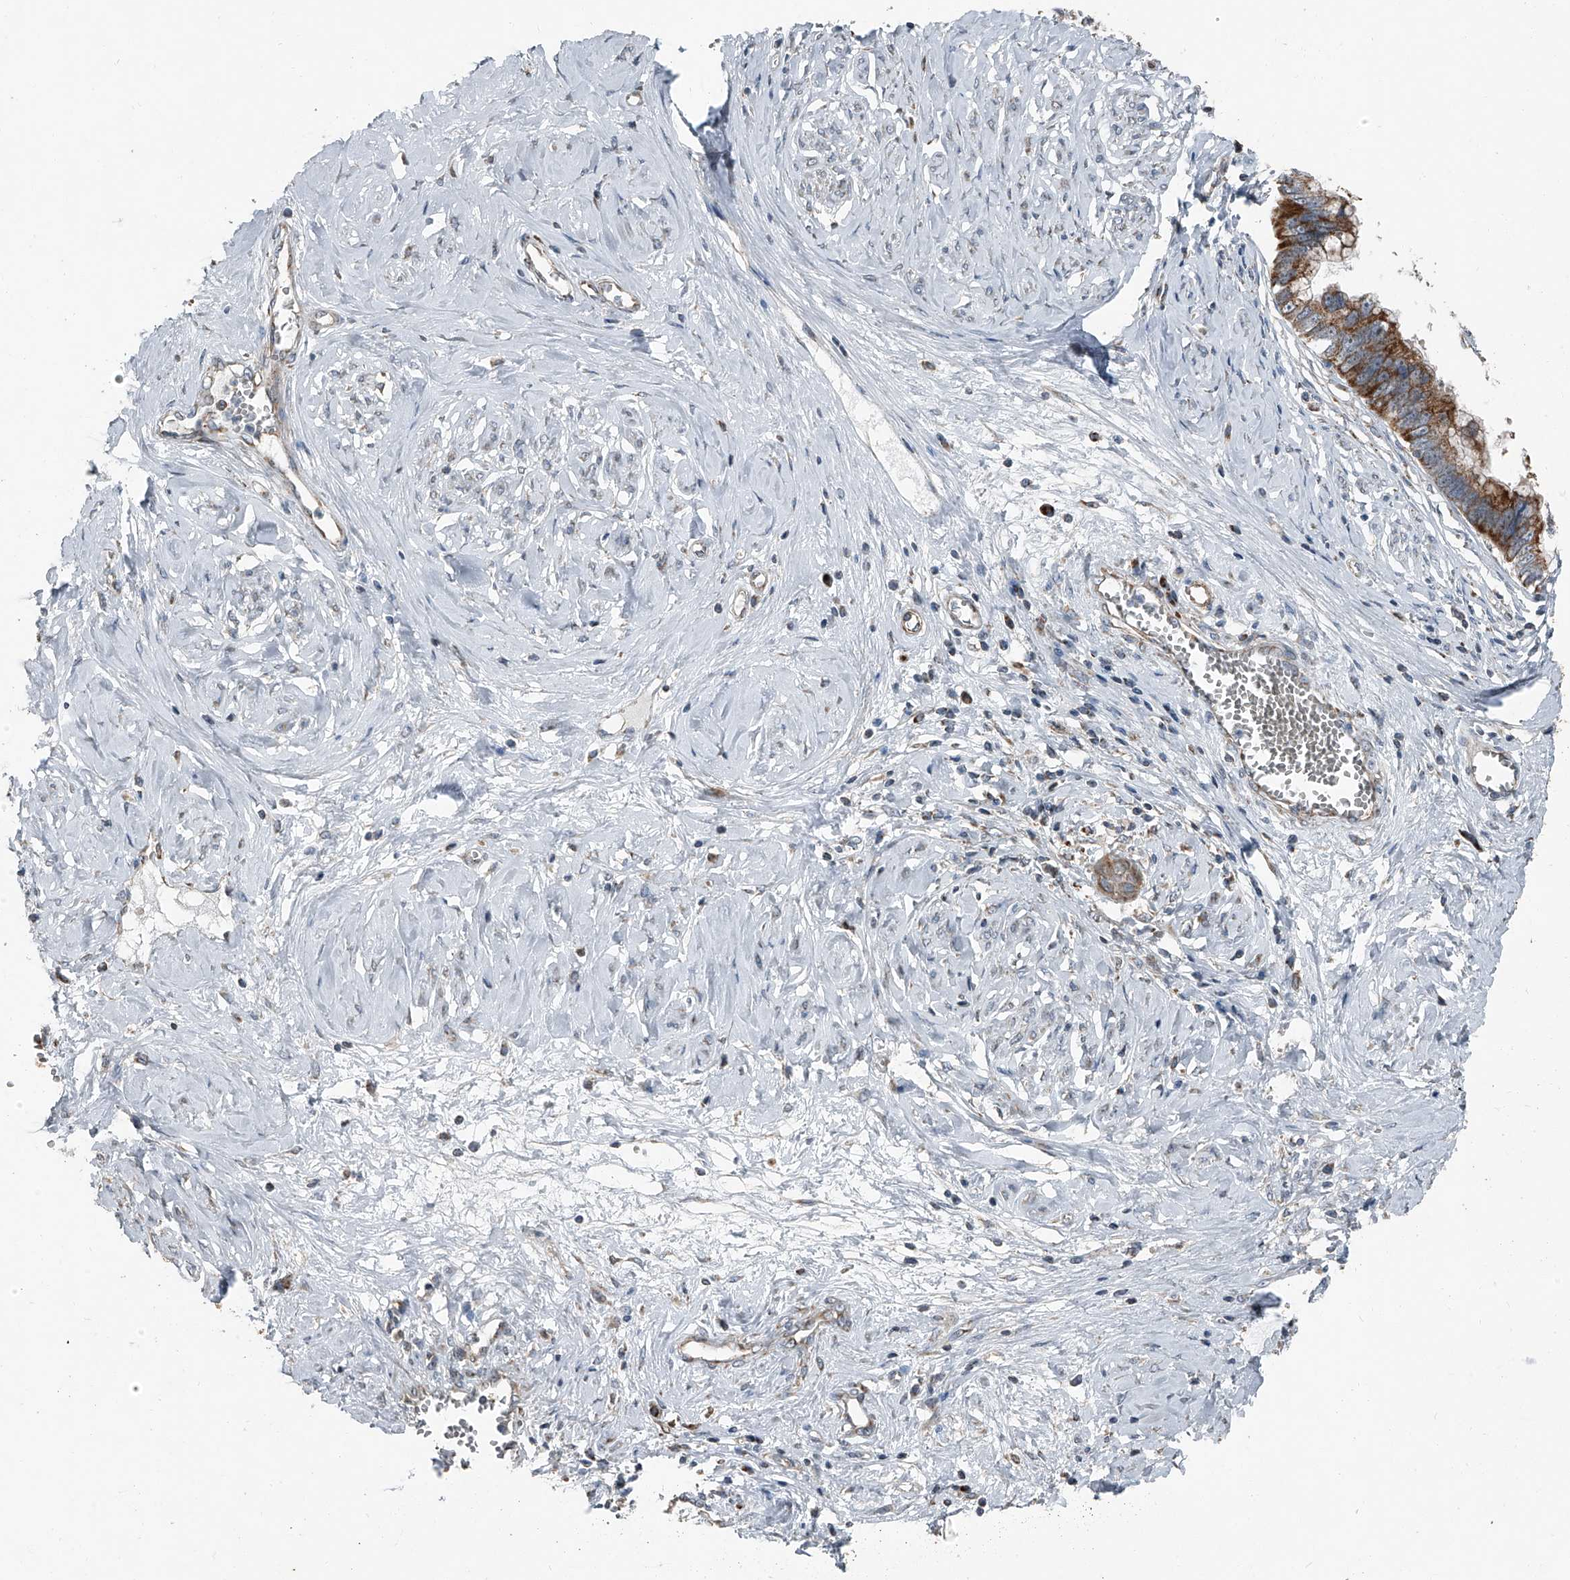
{"staining": {"intensity": "moderate", "quantity": ">75%", "location": "cytoplasmic/membranous"}, "tissue": "cervical cancer", "cell_type": "Tumor cells", "image_type": "cancer", "snomed": [{"axis": "morphology", "description": "Adenocarcinoma, NOS"}, {"axis": "topography", "description": "Cervix"}], "caption": "Cervical cancer (adenocarcinoma) tissue demonstrates moderate cytoplasmic/membranous expression in approximately >75% of tumor cells", "gene": "CHRNA7", "patient": {"sex": "female", "age": 44}}